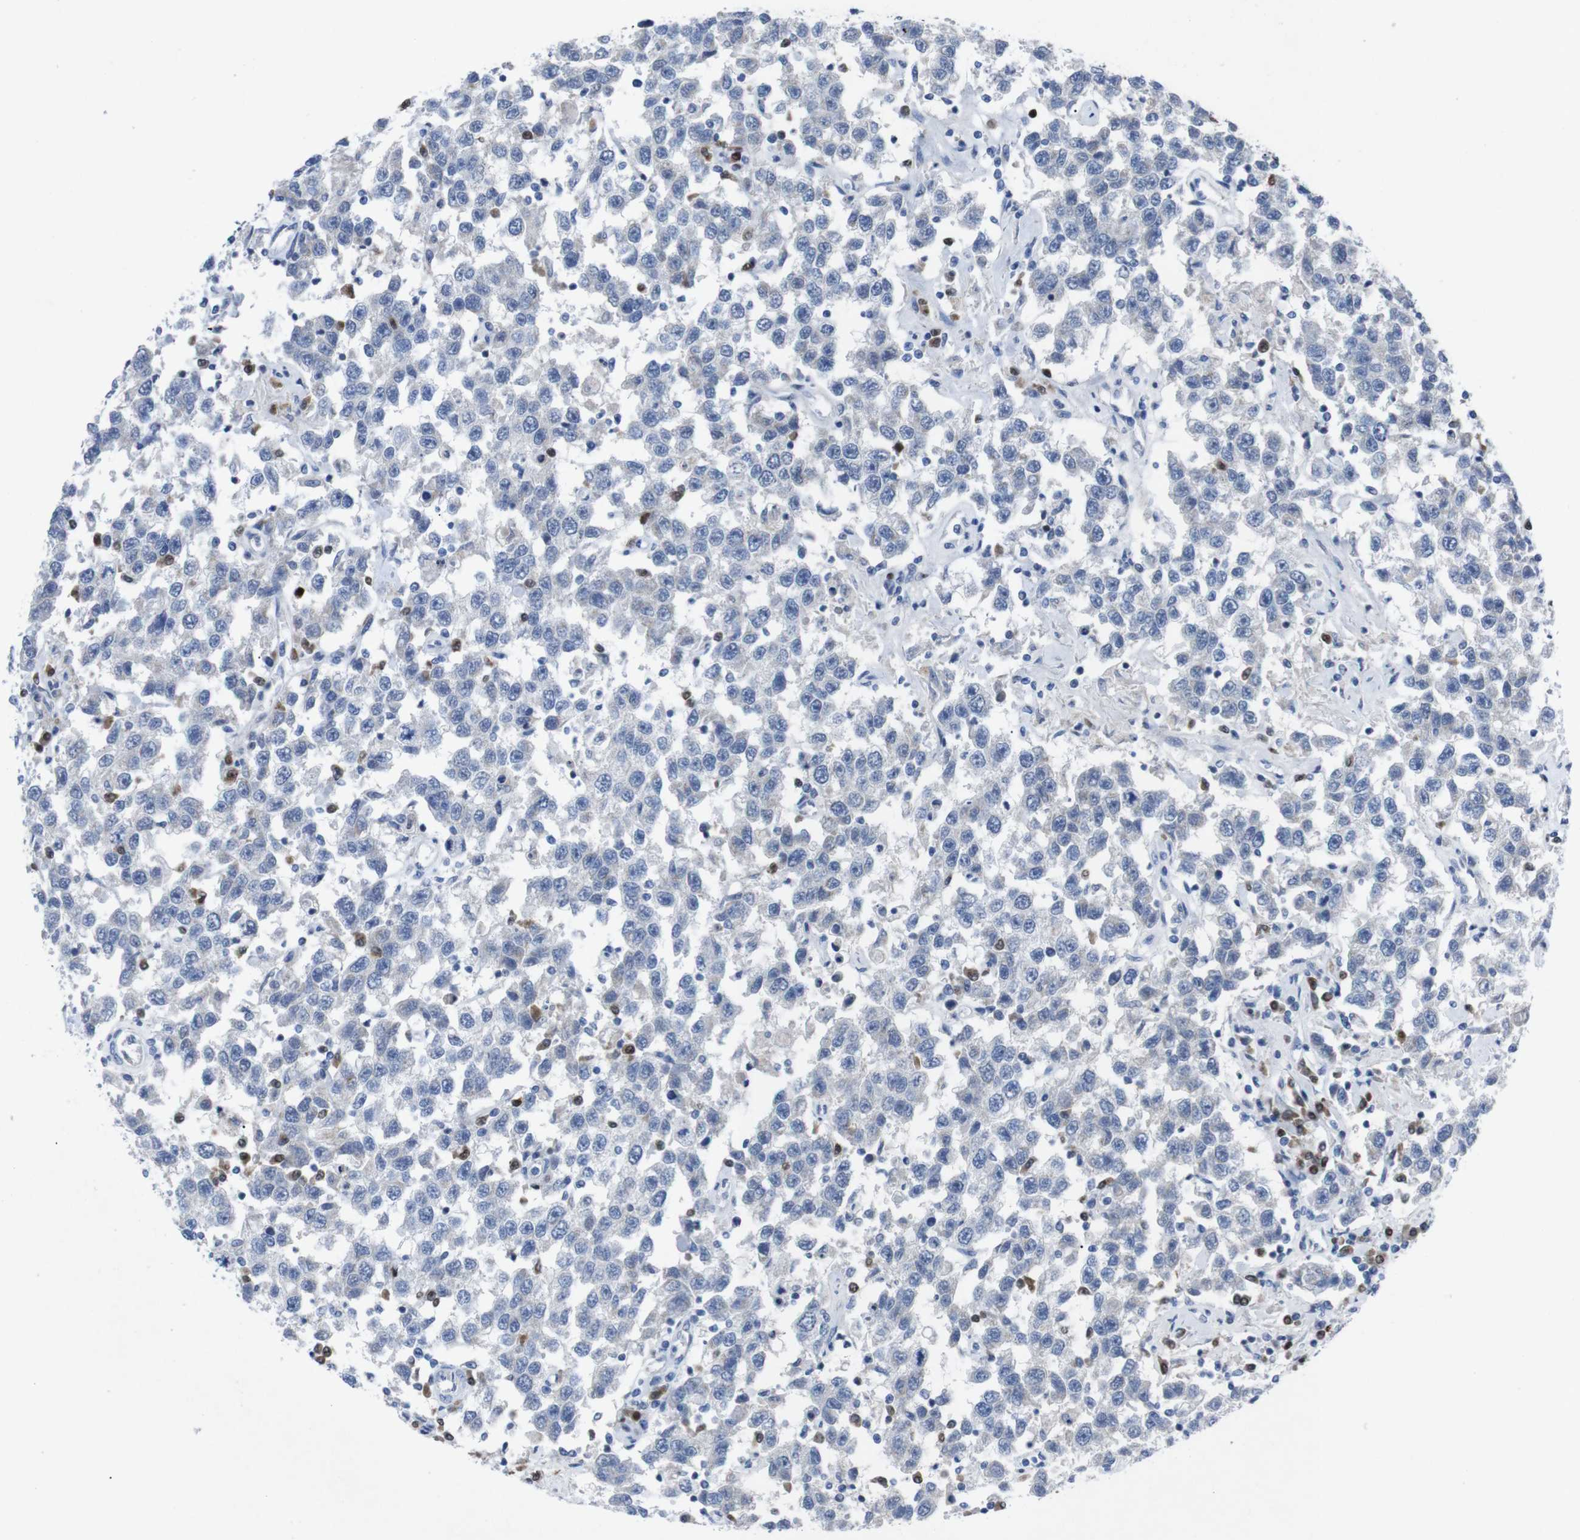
{"staining": {"intensity": "negative", "quantity": "none", "location": "none"}, "tissue": "testis cancer", "cell_type": "Tumor cells", "image_type": "cancer", "snomed": [{"axis": "morphology", "description": "Seminoma, NOS"}, {"axis": "topography", "description": "Testis"}], "caption": "An immunohistochemistry micrograph of testis cancer is shown. There is no staining in tumor cells of testis cancer.", "gene": "IRF4", "patient": {"sex": "male", "age": 41}}